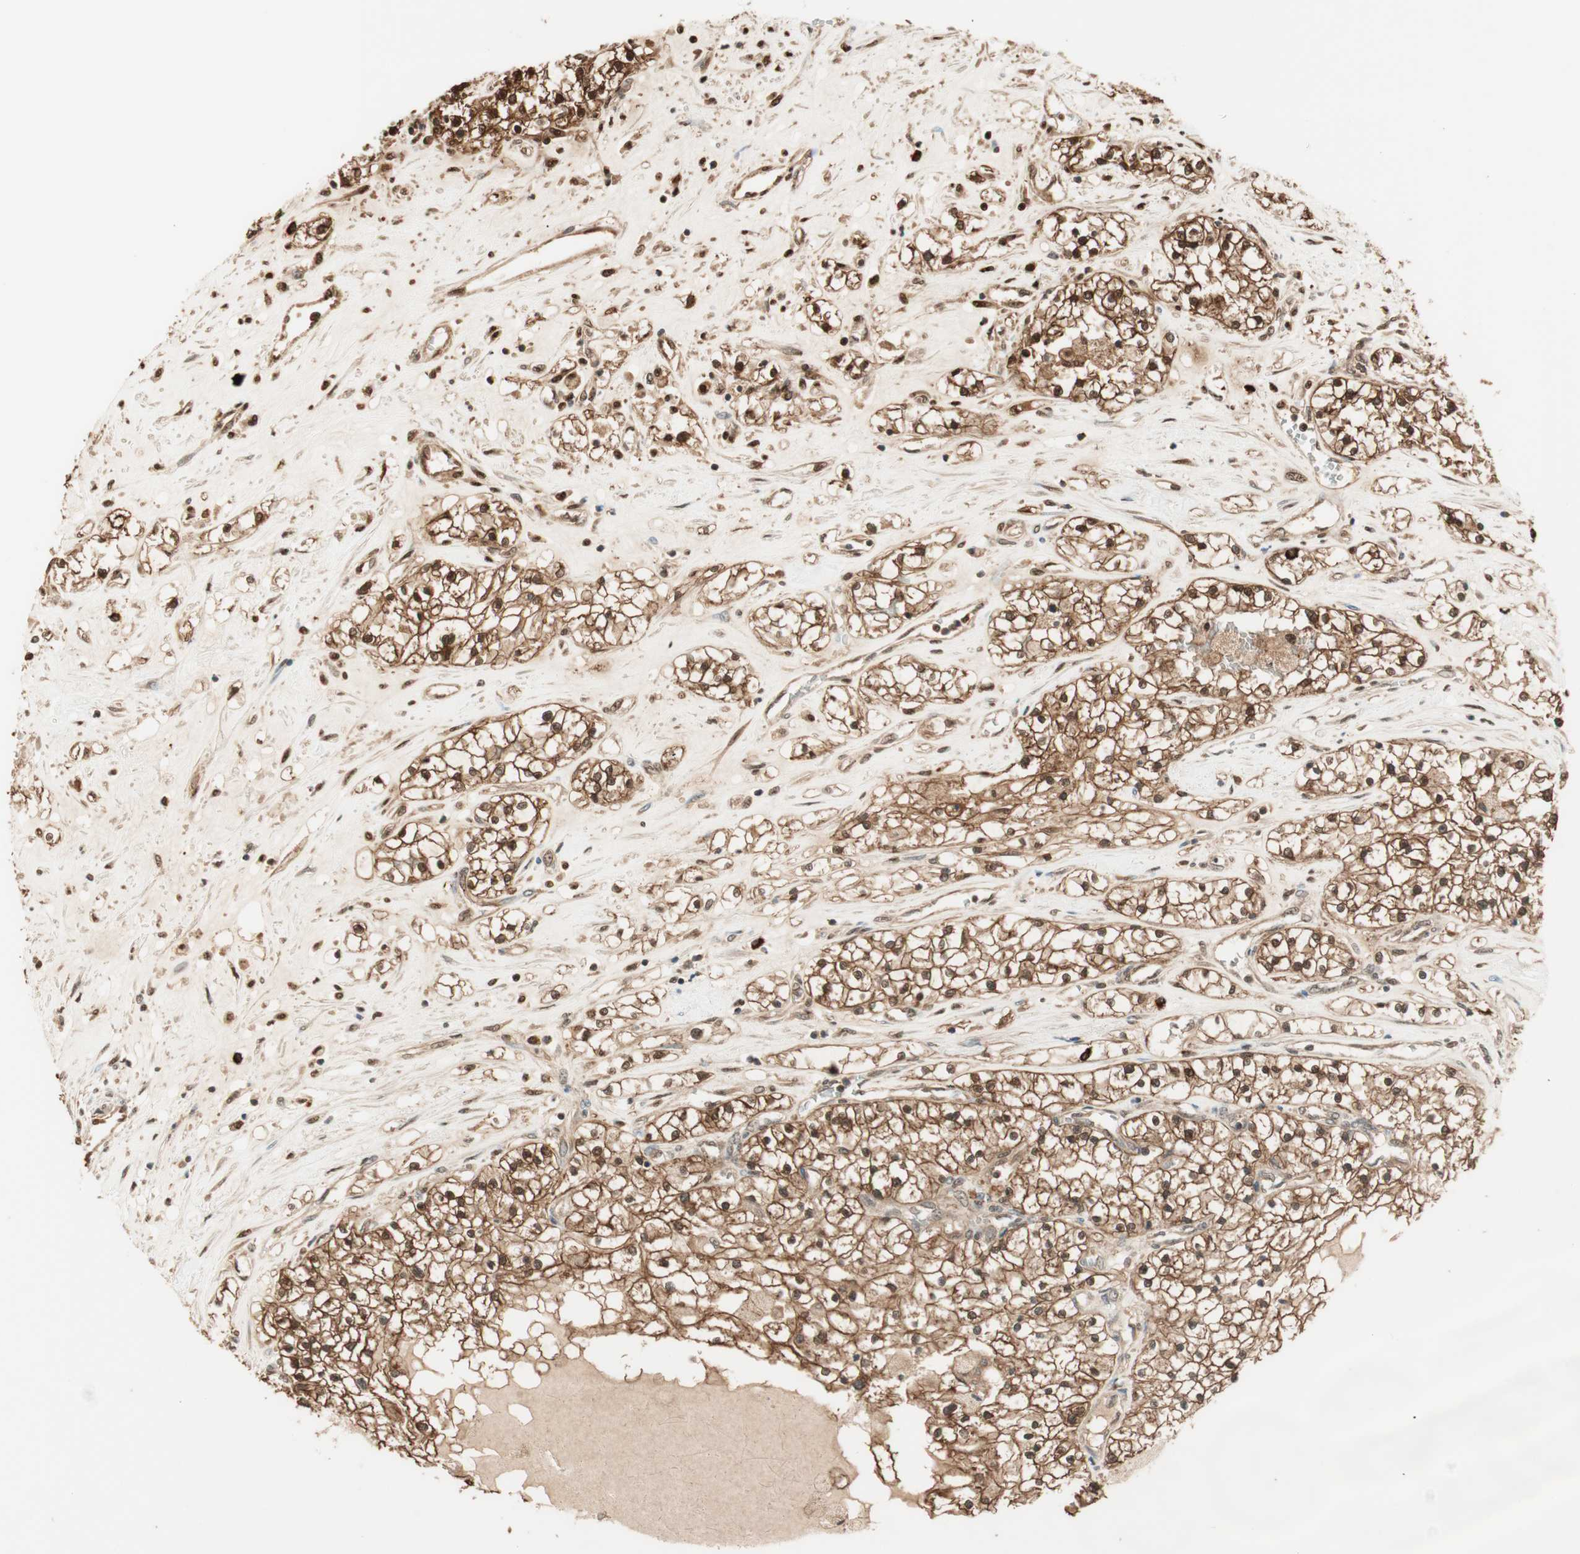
{"staining": {"intensity": "strong", "quantity": ">75%", "location": "cytoplasmic/membranous,nuclear"}, "tissue": "renal cancer", "cell_type": "Tumor cells", "image_type": "cancer", "snomed": [{"axis": "morphology", "description": "Adenocarcinoma, NOS"}, {"axis": "topography", "description": "Kidney"}], "caption": "Protein staining demonstrates strong cytoplasmic/membranous and nuclear expression in about >75% of tumor cells in renal adenocarcinoma. Using DAB (brown) and hematoxylin (blue) stains, captured at high magnification using brightfield microscopy.", "gene": "ZNF443", "patient": {"sex": "male", "age": 68}}